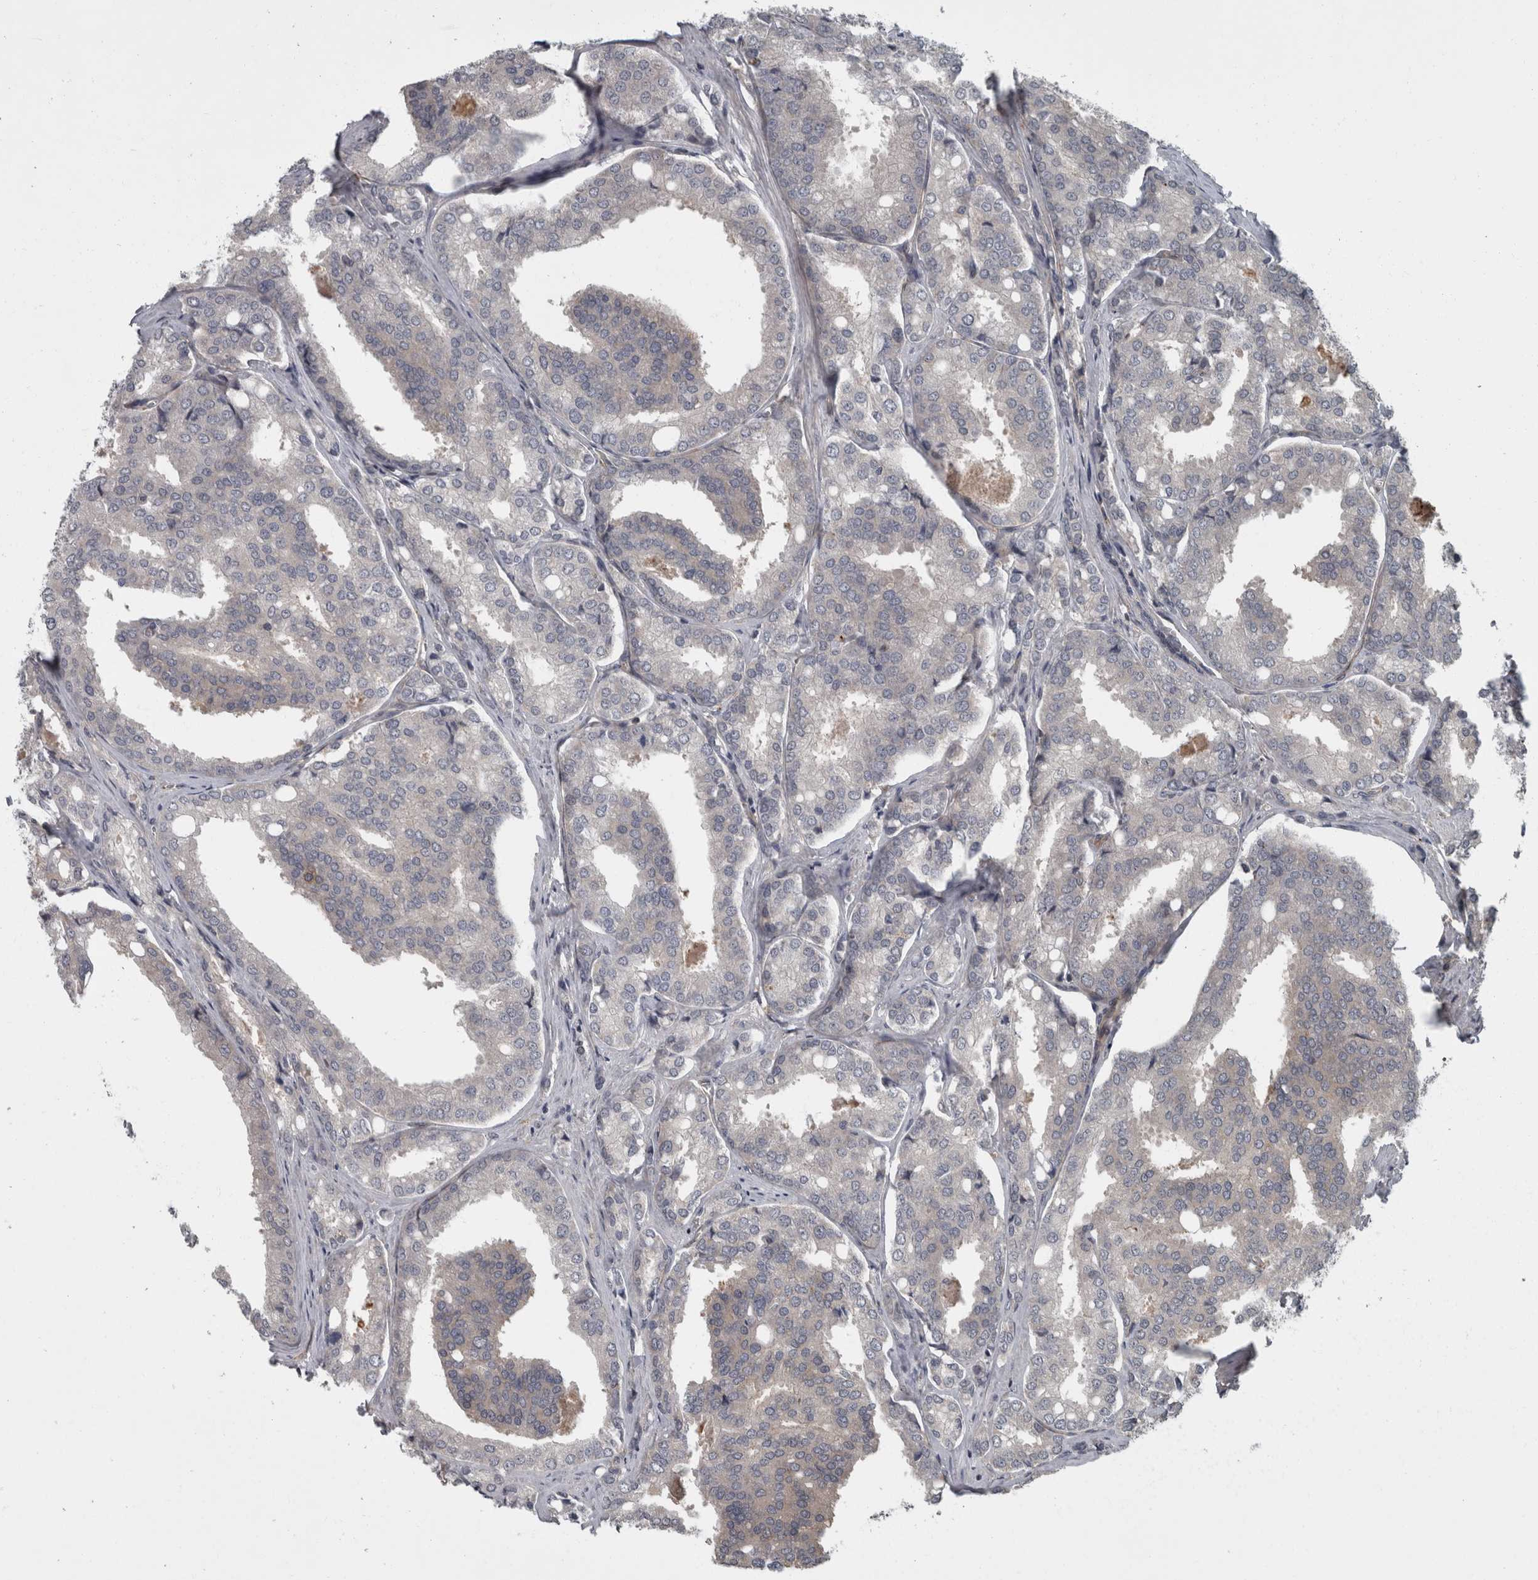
{"staining": {"intensity": "negative", "quantity": "none", "location": "none"}, "tissue": "prostate cancer", "cell_type": "Tumor cells", "image_type": "cancer", "snomed": [{"axis": "morphology", "description": "Adenocarcinoma, High grade"}, {"axis": "topography", "description": "Prostate"}], "caption": "This is a histopathology image of IHC staining of high-grade adenocarcinoma (prostate), which shows no positivity in tumor cells.", "gene": "VEGFD", "patient": {"sex": "male", "age": 50}}